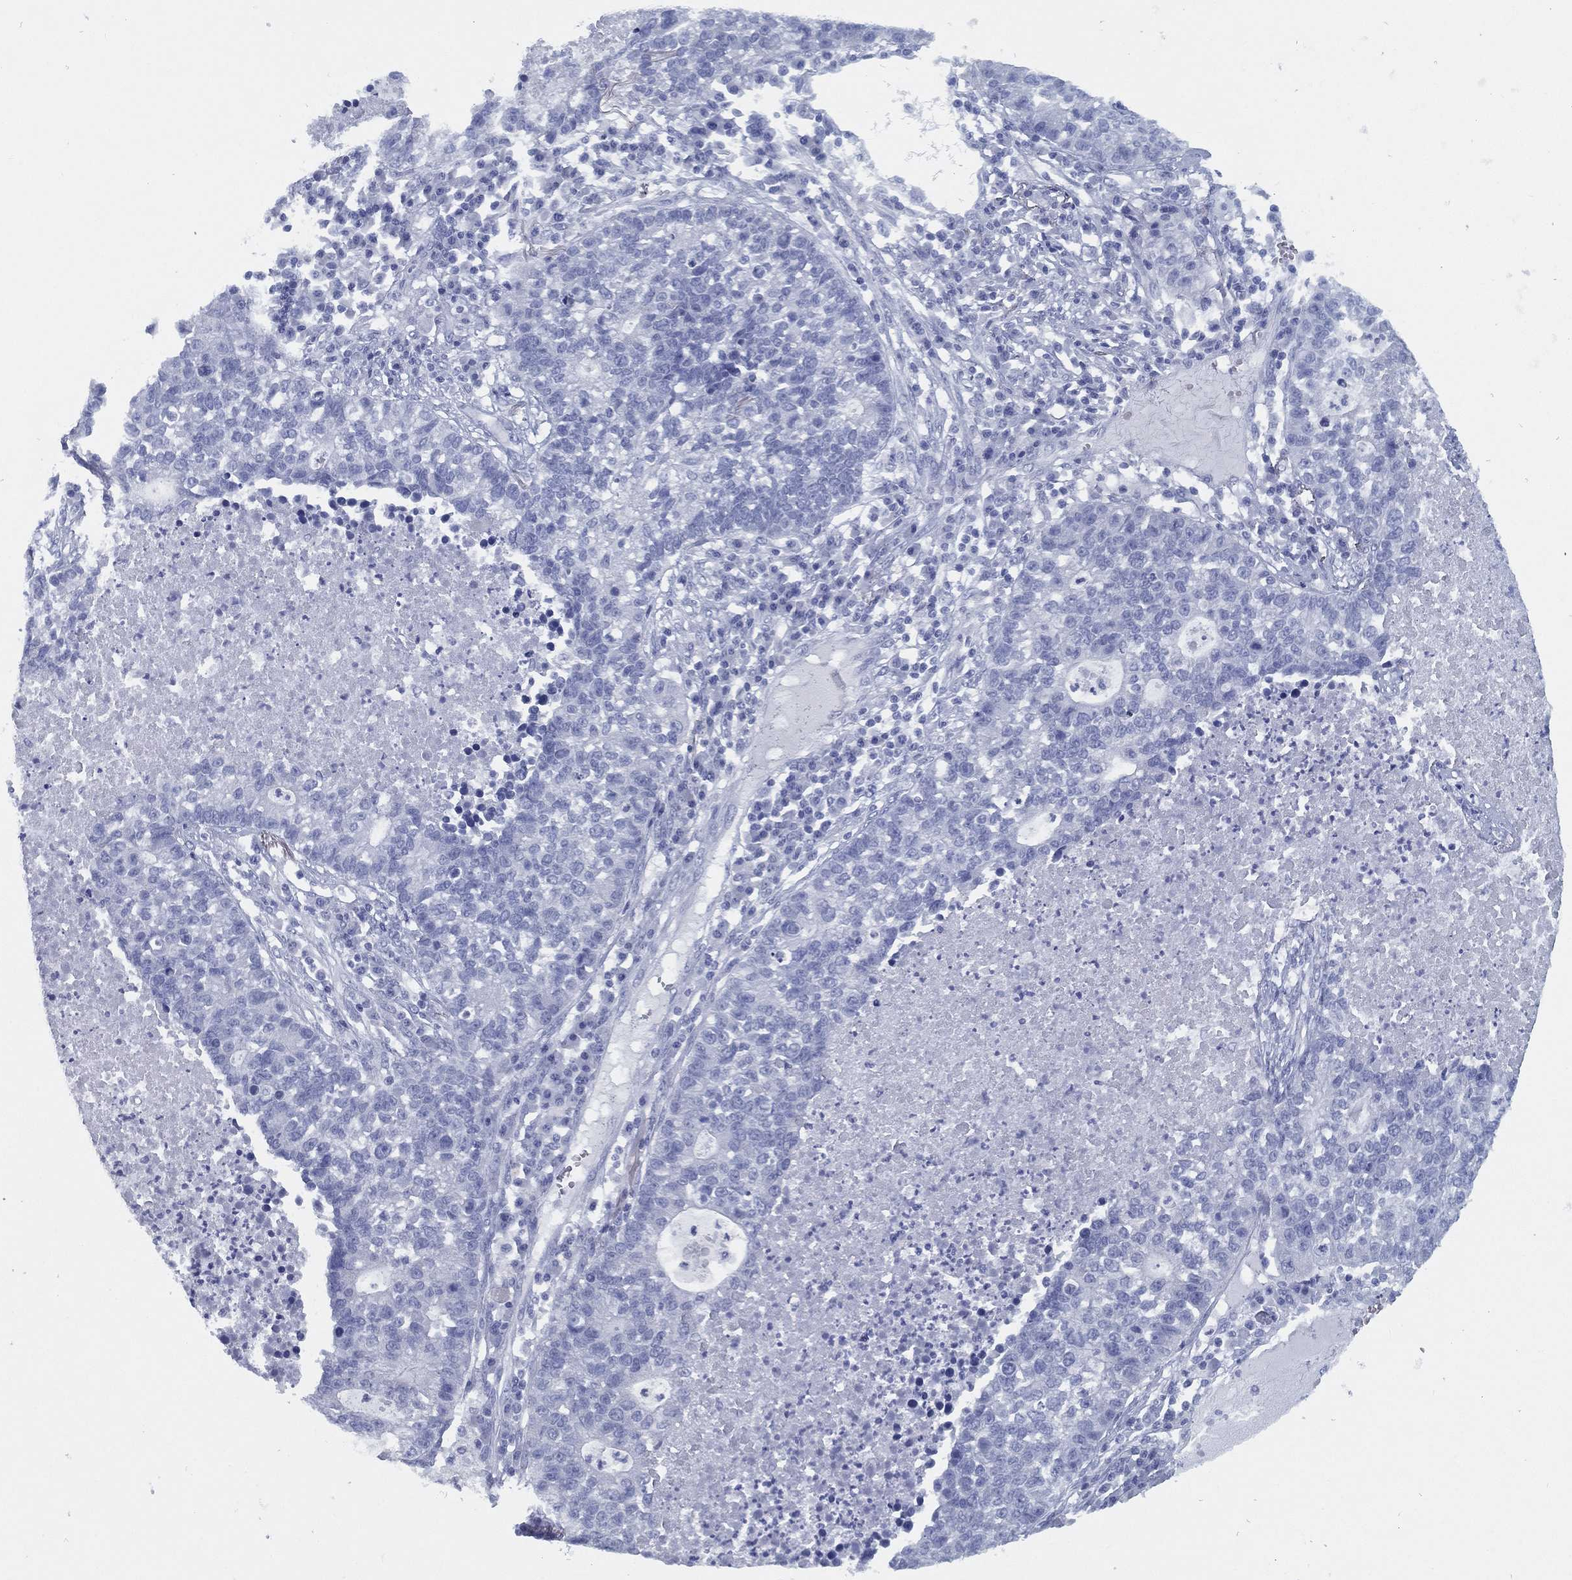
{"staining": {"intensity": "negative", "quantity": "none", "location": "none"}, "tissue": "lung cancer", "cell_type": "Tumor cells", "image_type": "cancer", "snomed": [{"axis": "morphology", "description": "Adenocarcinoma, NOS"}, {"axis": "topography", "description": "Lung"}], "caption": "Tumor cells show no significant expression in lung adenocarcinoma. (Brightfield microscopy of DAB immunohistochemistry at high magnification).", "gene": "TMEM252", "patient": {"sex": "male", "age": 57}}